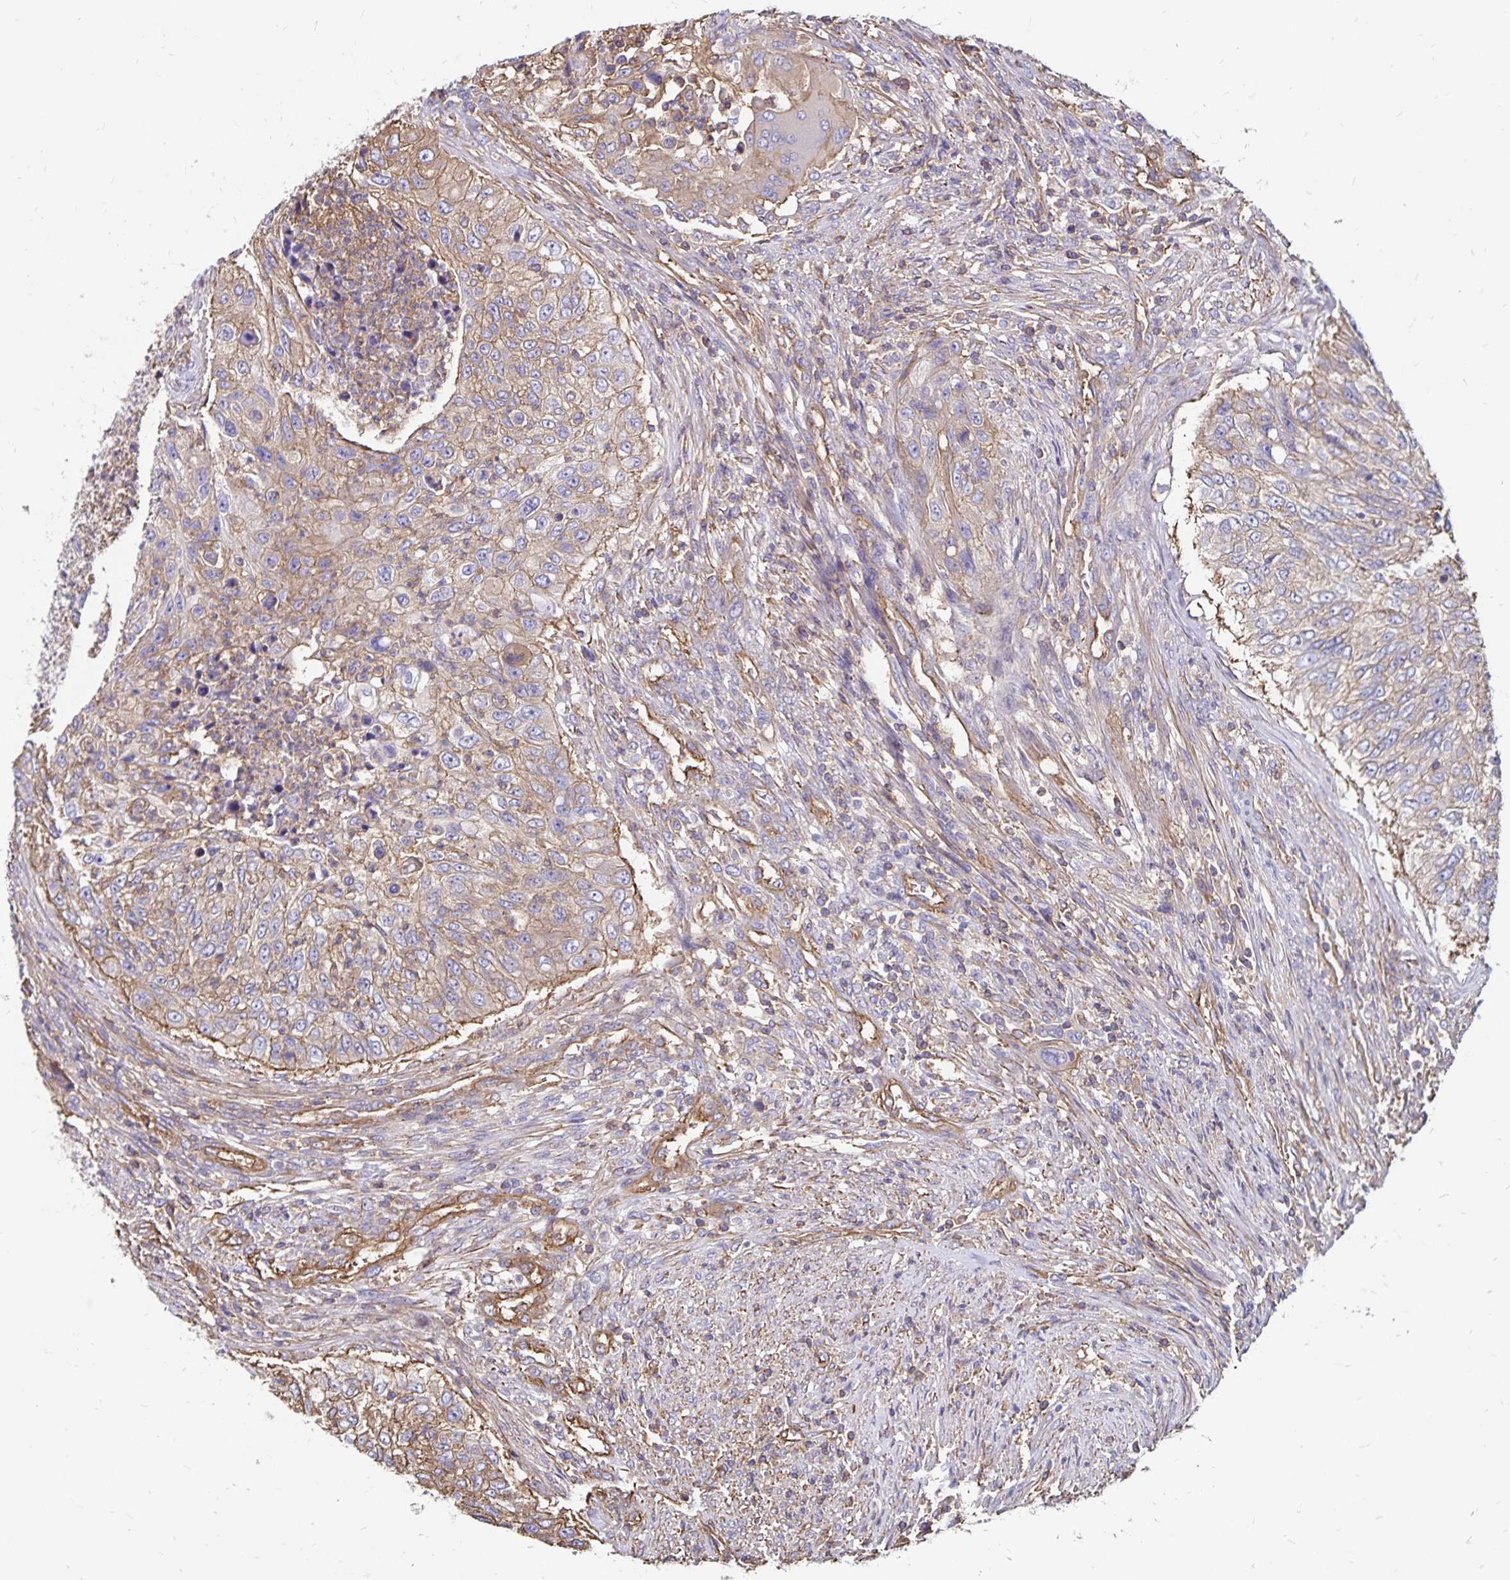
{"staining": {"intensity": "weak", "quantity": ">75%", "location": "cytoplasmic/membranous"}, "tissue": "urothelial cancer", "cell_type": "Tumor cells", "image_type": "cancer", "snomed": [{"axis": "morphology", "description": "Urothelial carcinoma, High grade"}, {"axis": "topography", "description": "Urinary bladder"}], "caption": "Protein staining by immunohistochemistry reveals weak cytoplasmic/membranous staining in about >75% of tumor cells in urothelial cancer.", "gene": "RPRML", "patient": {"sex": "female", "age": 60}}